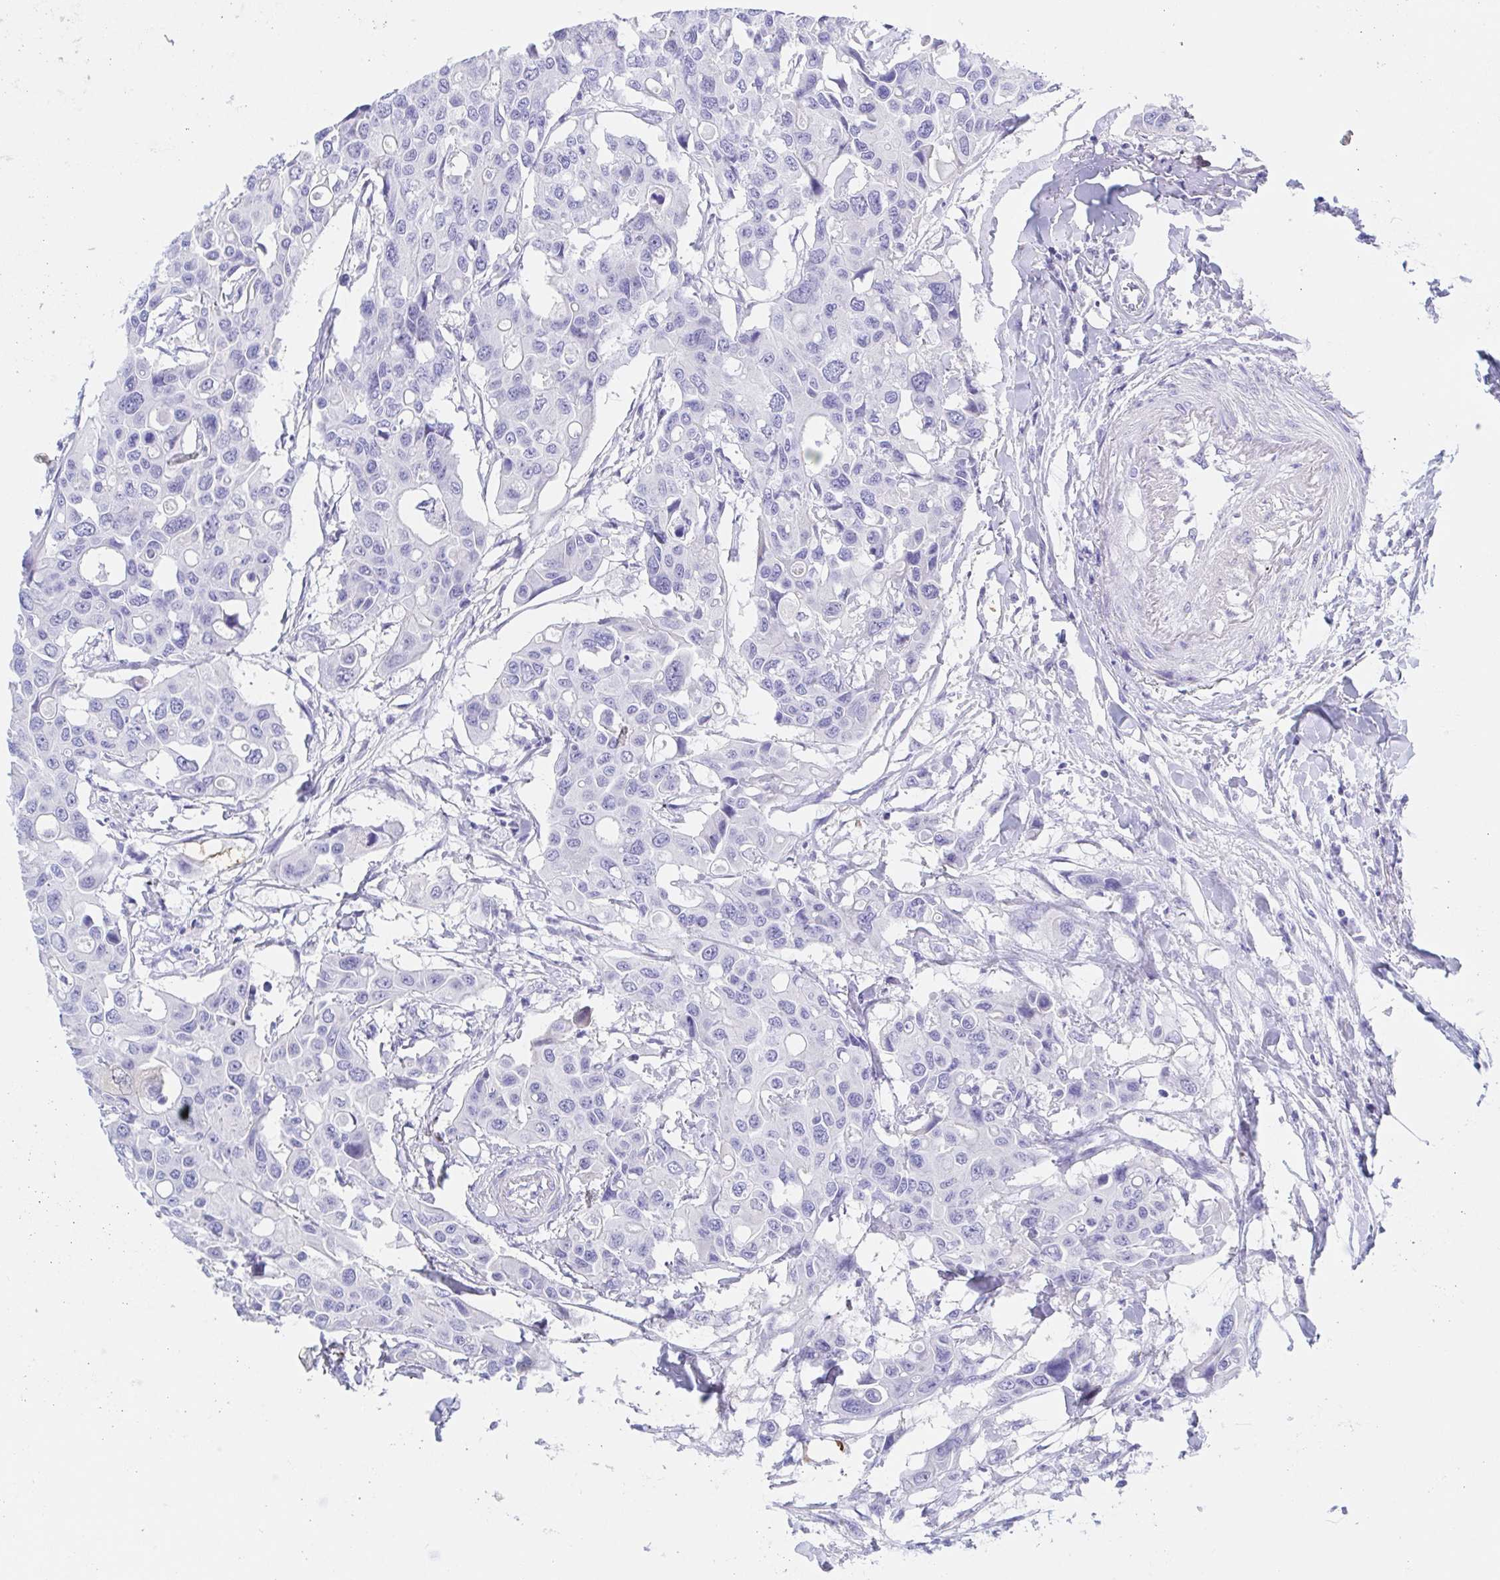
{"staining": {"intensity": "negative", "quantity": "none", "location": "none"}, "tissue": "colorectal cancer", "cell_type": "Tumor cells", "image_type": "cancer", "snomed": [{"axis": "morphology", "description": "Adenocarcinoma, NOS"}, {"axis": "topography", "description": "Colon"}], "caption": "A photomicrograph of colorectal adenocarcinoma stained for a protein displays no brown staining in tumor cells.", "gene": "MUCL3", "patient": {"sex": "male", "age": 77}}